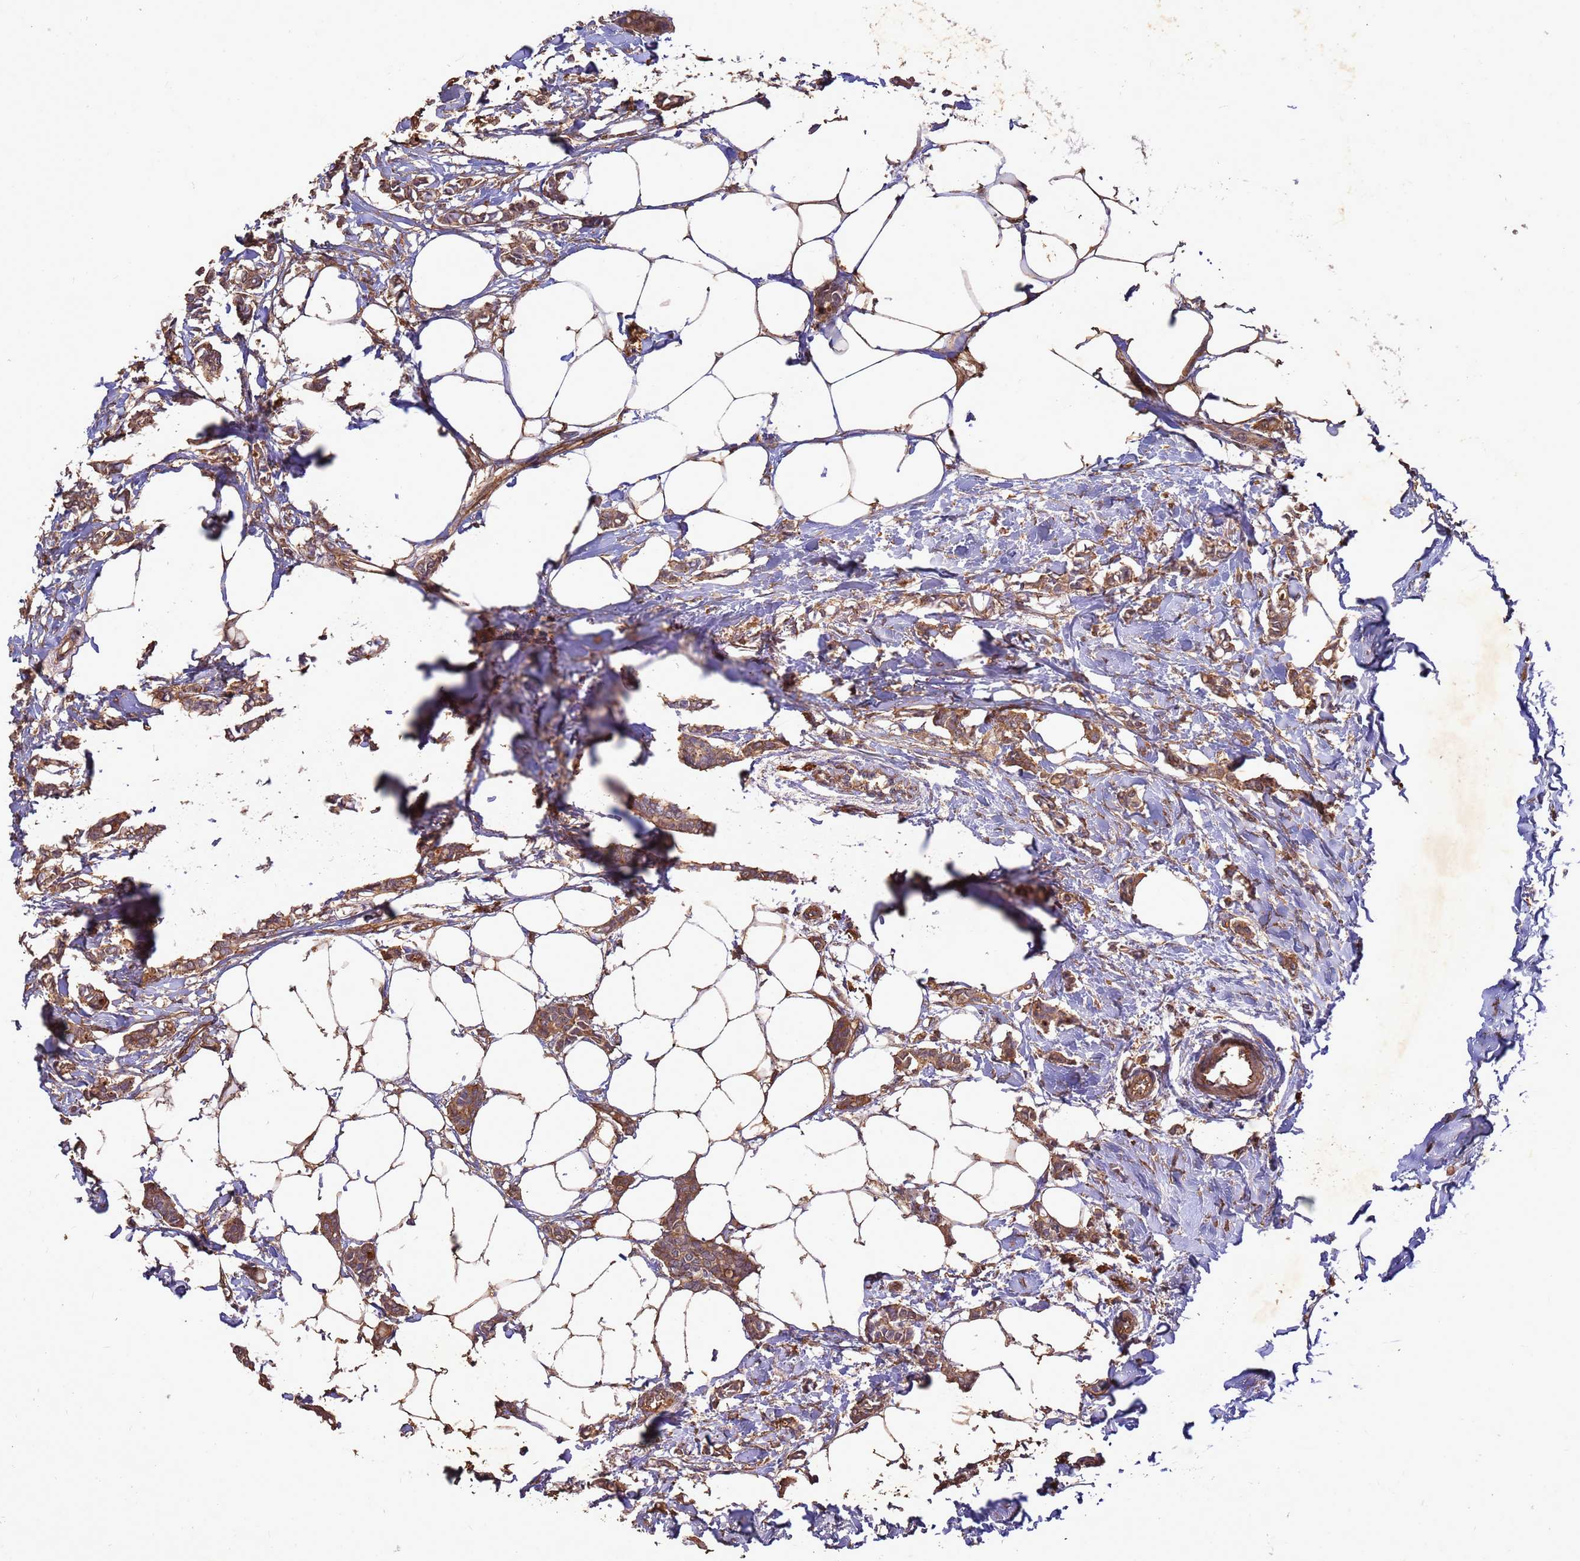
{"staining": {"intensity": "moderate", "quantity": ">75%", "location": "cytoplasmic/membranous"}, "tissue": "breast cancer", "cell_type": "Tumor cells", "image_type": "cancer", "snomed": [{"axis": "morphology", "description": "Duct carcinoma"}, {"axis": "topography", "description": "Breast"}], "caption": "Breast cancer stained with immunohistochemistry reveals moderate cytoplasmic/membranous expression in approximately >75% of tumor cells.", "gene": "RNF215", "patient": {"sex": "female", "age": 41}}